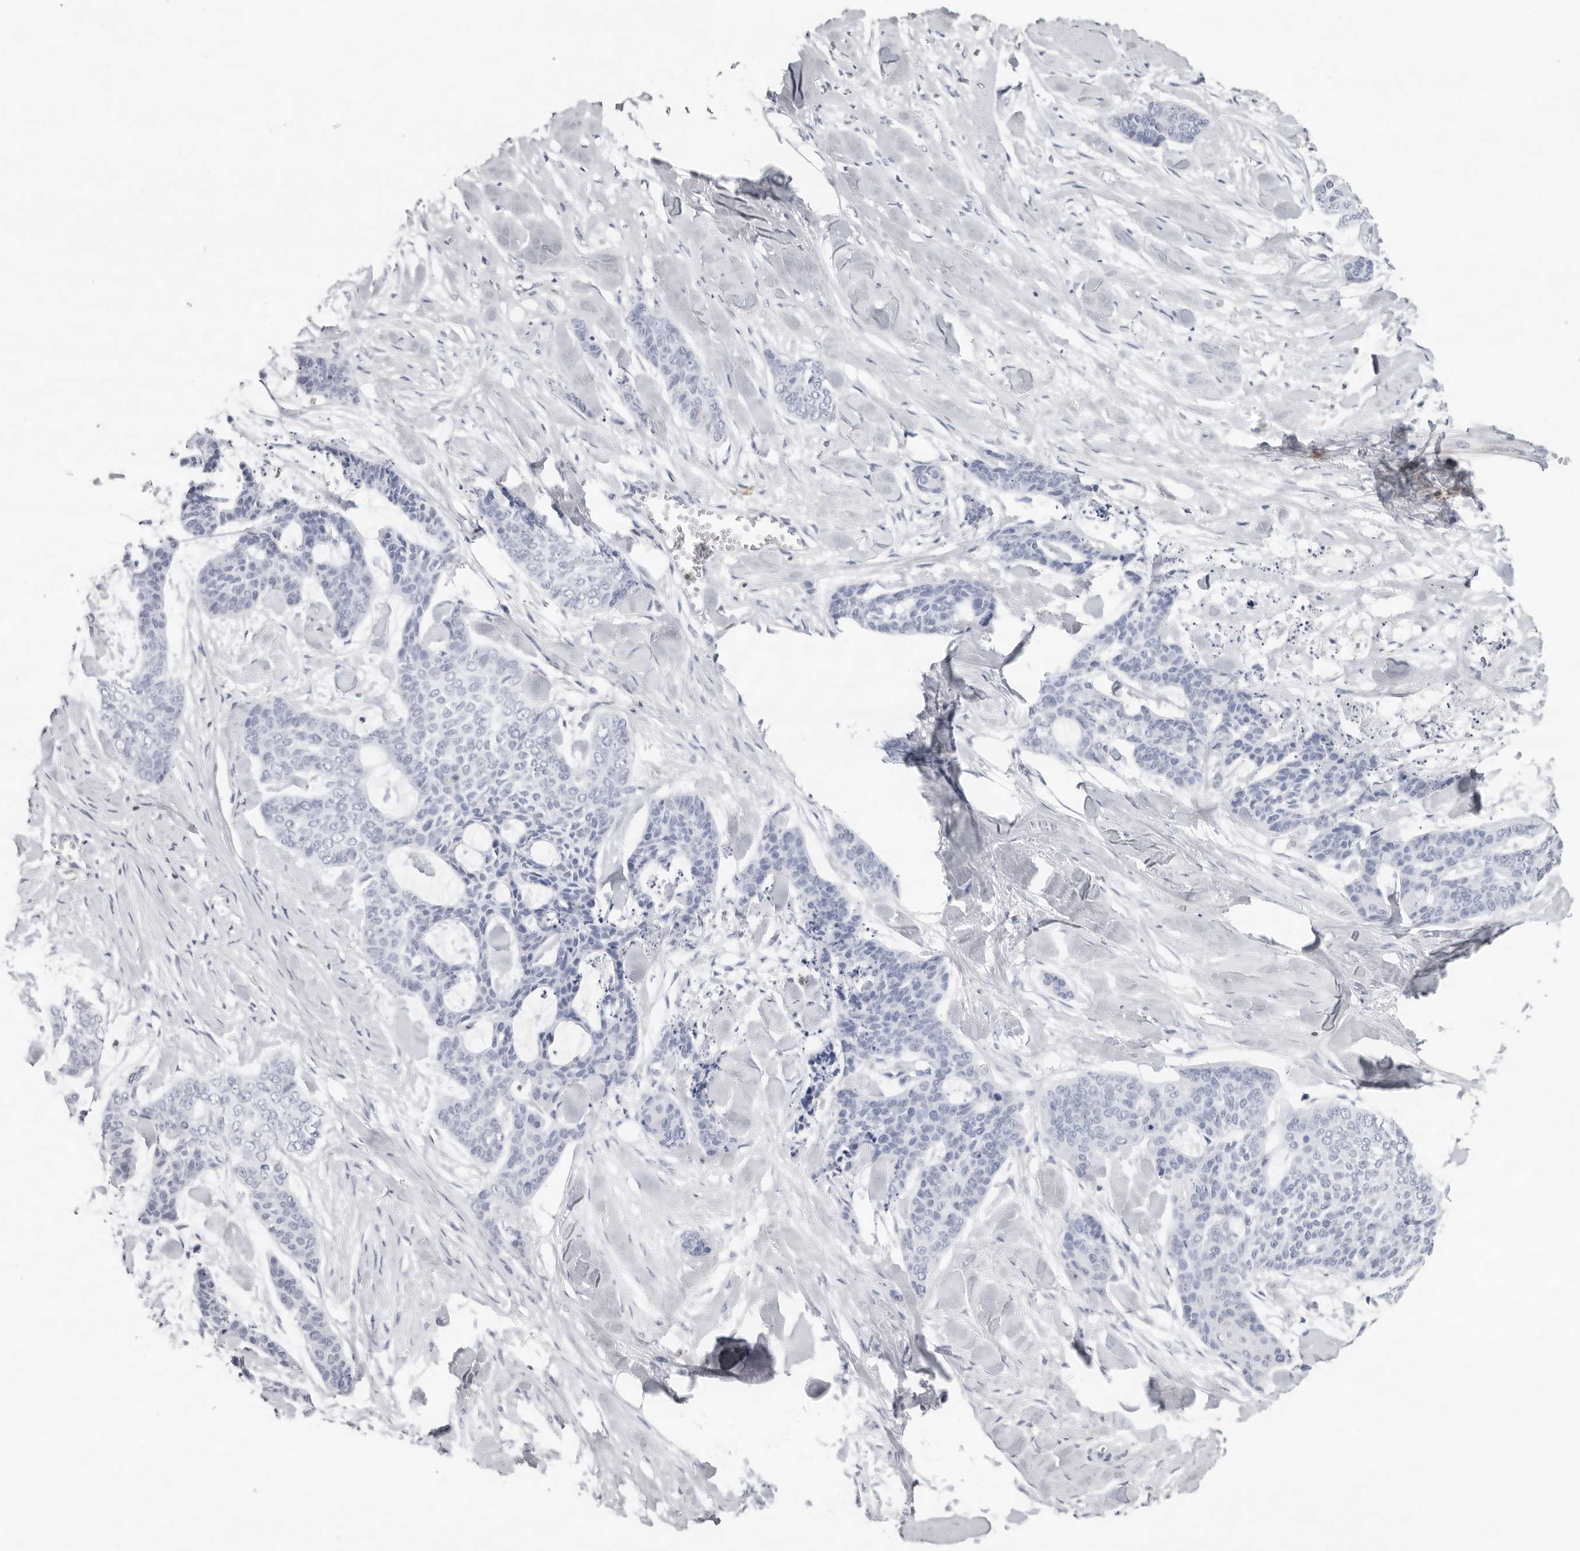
{"staining": {"intensity": "negative", "quantity": "none", "location": "none"}, "tissue": "skin cancer", "cell_type": "Tumor cells", "image_type": "cancer", "snomed": [{"axis": "morphology", "description": "Basal cell carcinoma"}, {"axis": "topography", "description": "Skin"}], "caption": "High magnification brightfield microscopy of basal cell carcinoma (skin) stained with DAB (3,3'-diaminobenzidine) (brown) and counterstained with hematoxylin (blue): tumor cells show no significant expression. (DAB immunohistochemistry with hematoxylin counter stain).", "gene": "FMNL1", "patient": {"sex": "female", "age": 64}}